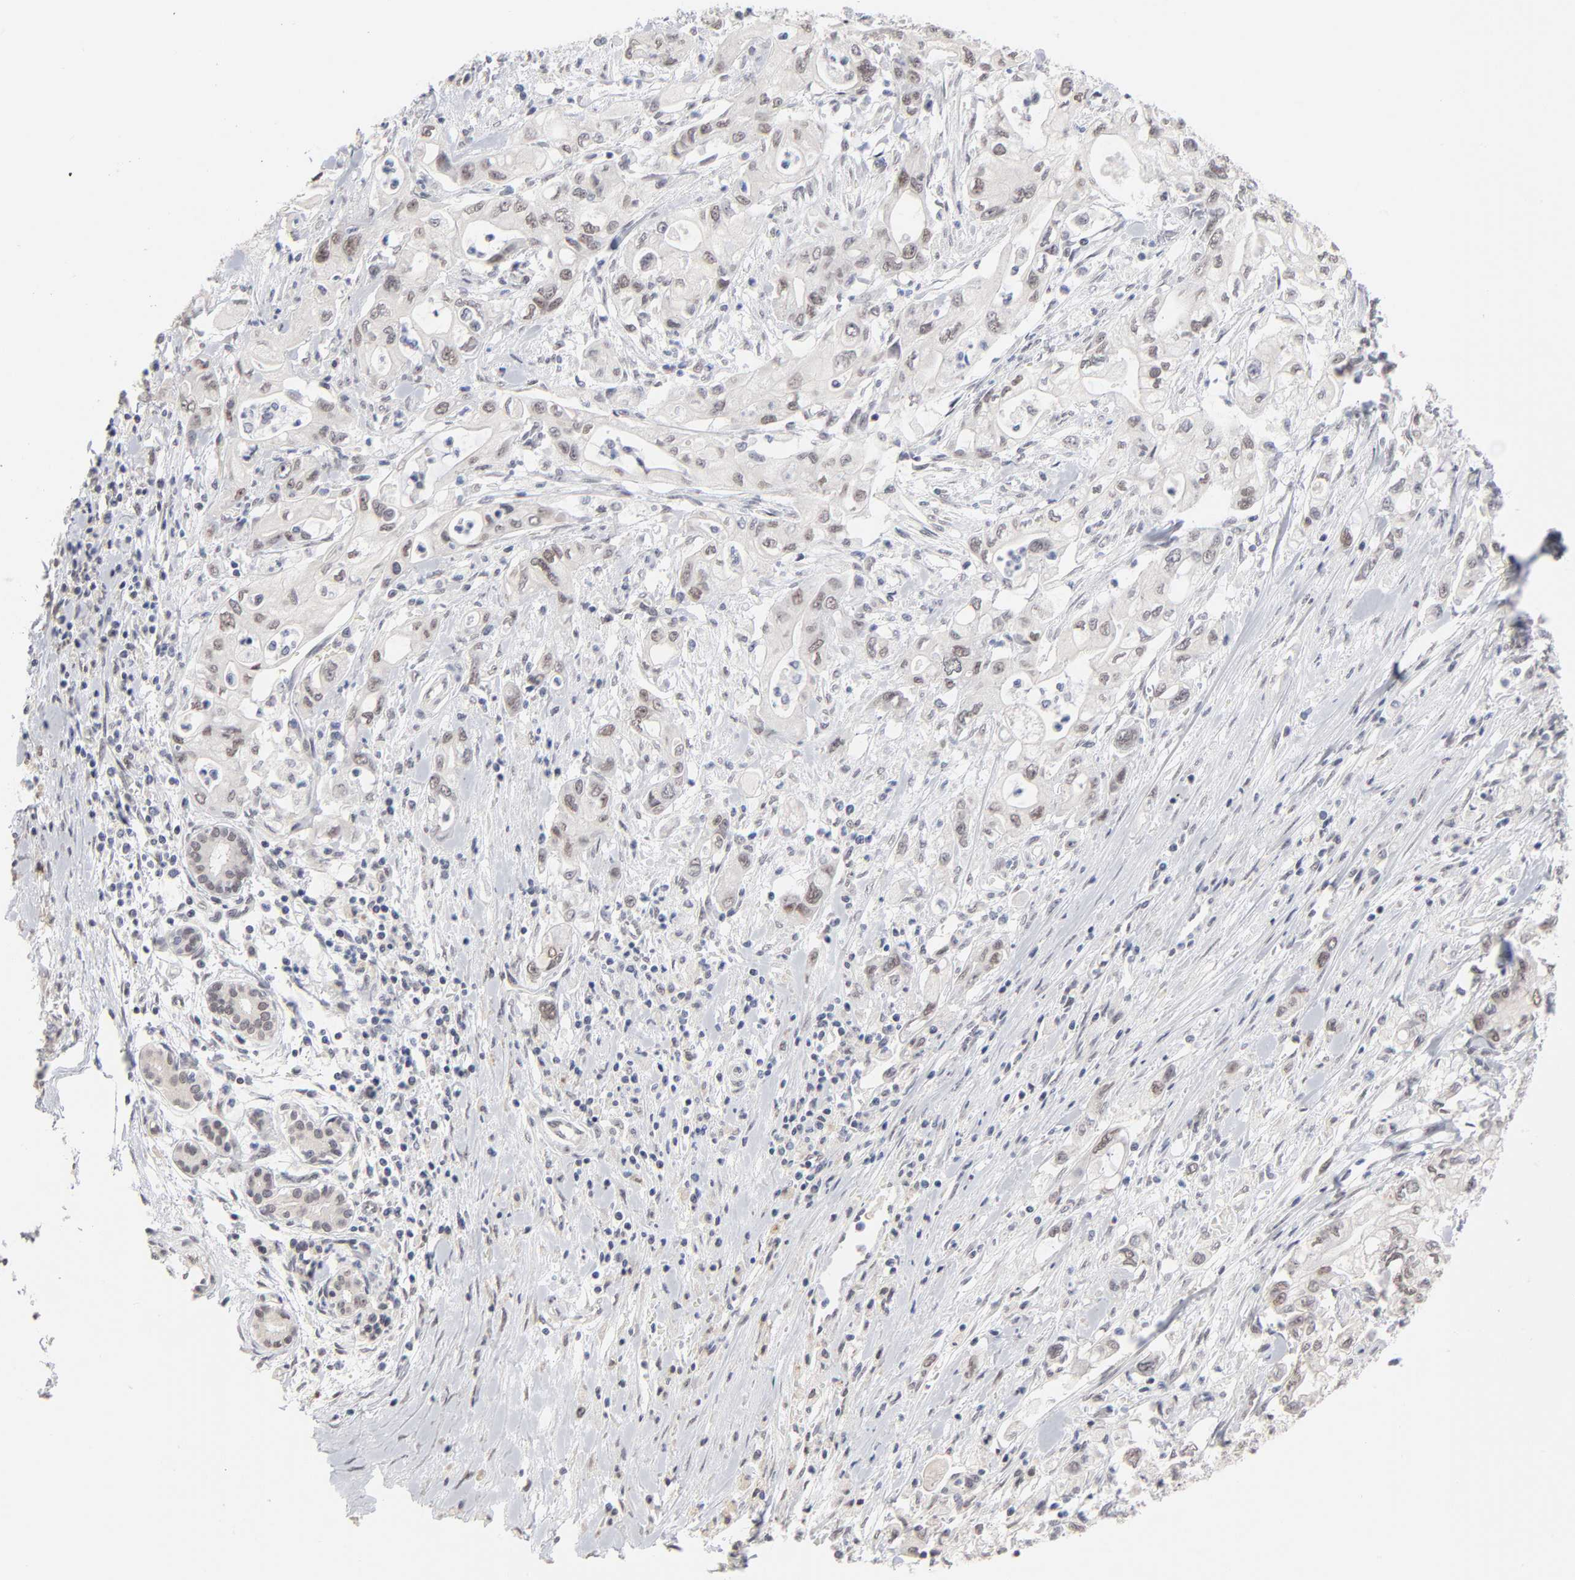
{"staining": {"intensity": "weak", "quantity": "25%-75%", "location": "nuclear"}, "tissue": "pancreatic cancer", "cell_type": "Tumor cells", "image_type": "cancer", "snomed": [{"axis": "morphology", "description": "Adenocarcinoma, NOS"}, {"axis": "topography", "description": "Pancreas"}], "caption": "An immunohistochemistry micrograph of tumor tissue is shown. Protein staining in brown labels weak nuclear positivity in pancreatic adenocarcinoma within tumor cells.", "gene": "MBIP", "patient": {"sex": "male", "age": 79}}